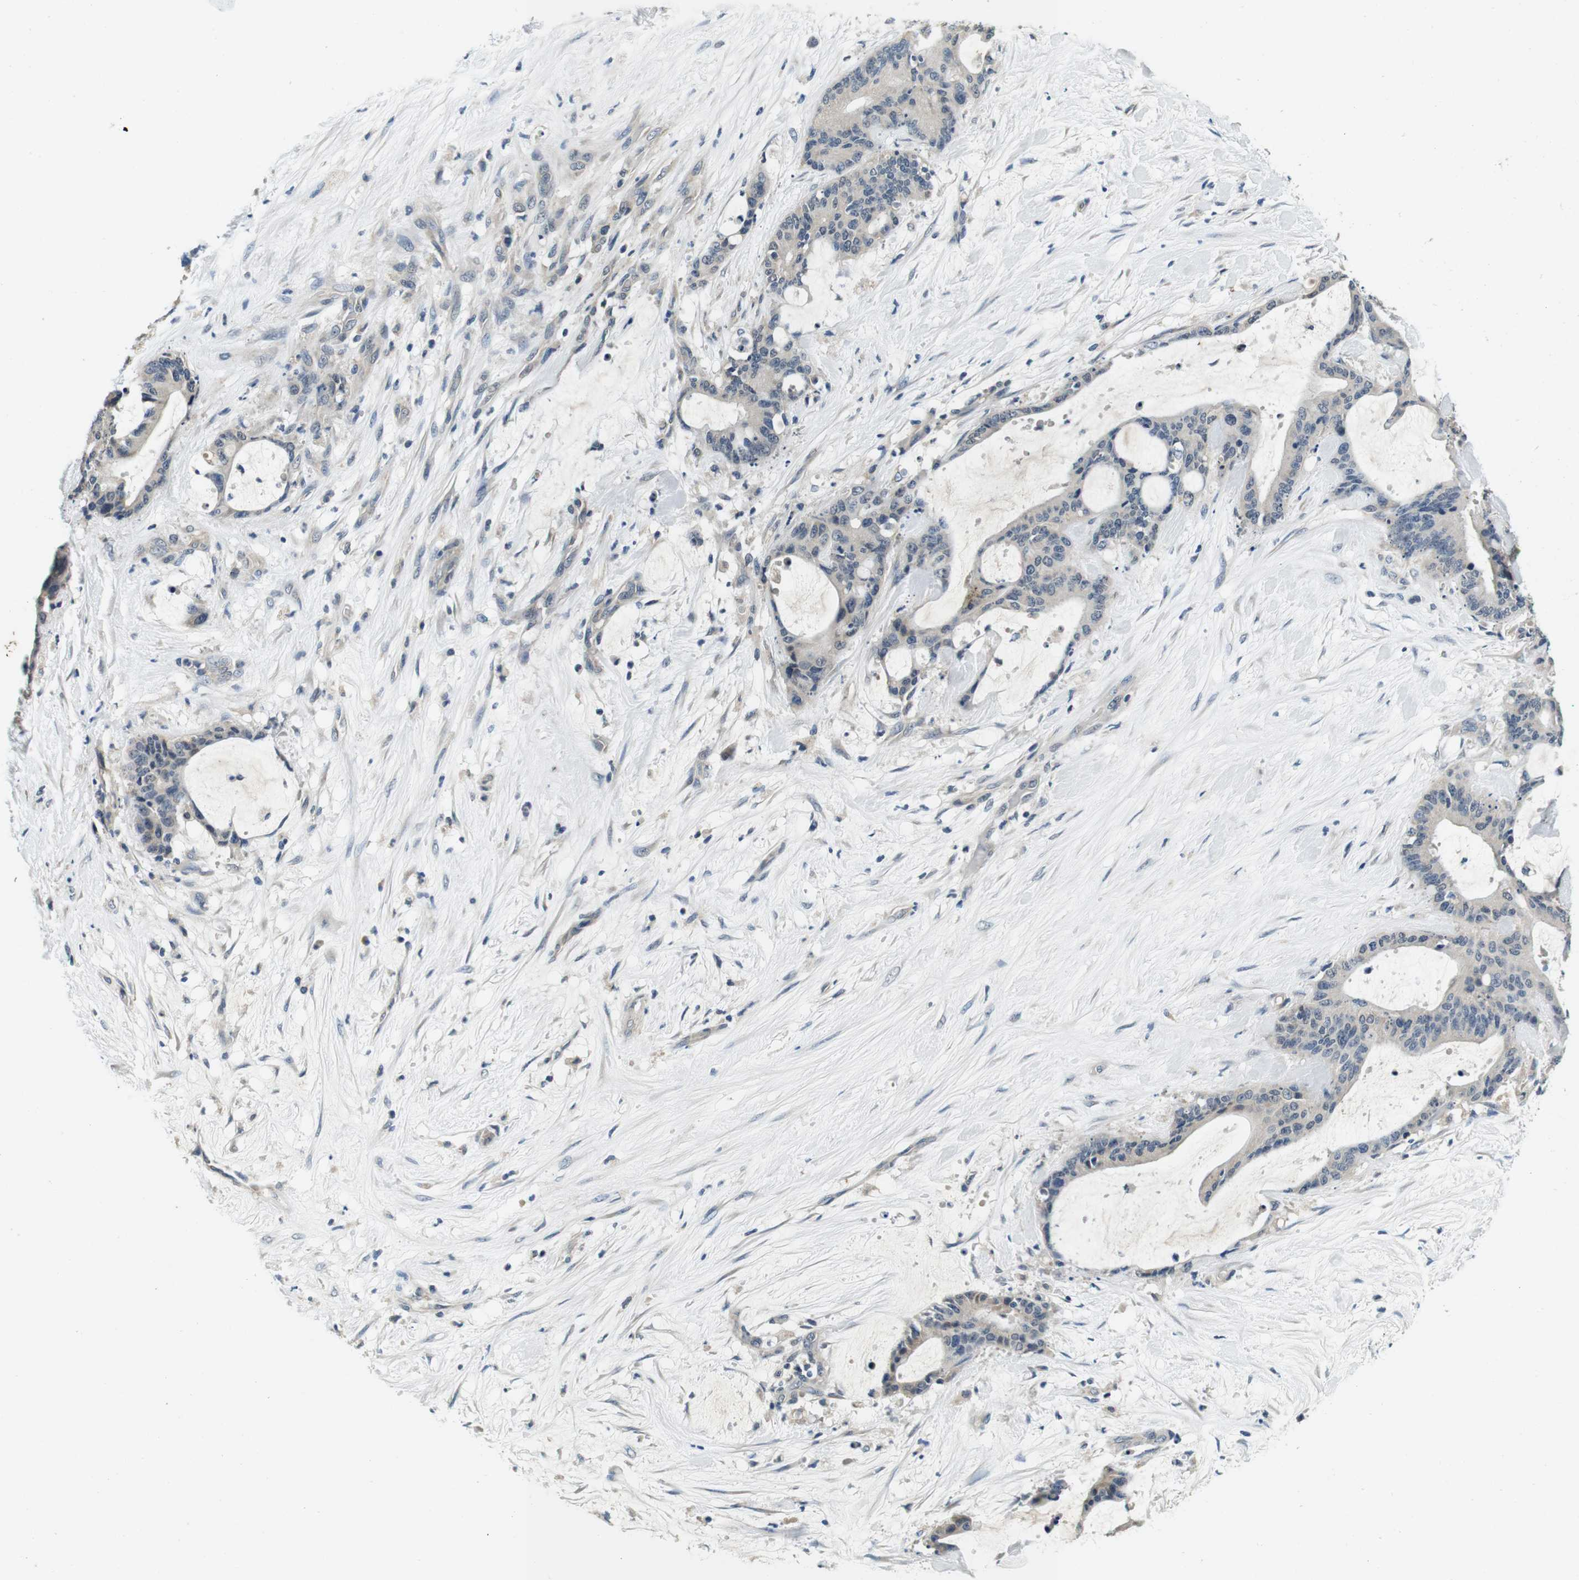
{"staining": {"intensity": "negative", "quantity": "none", "location": "none"}, "tissue": "liver cancer", "cell_type": "Tumor cells", "image_type": "cancer", "snomed": [{"axis": "morphology", "description": "Cholangiocarcinoma"}, {"axis": "topography", "description": "Liver"}], "caption": "A high-resolution image shows immunohistochemistry (IHC) staining of liver cancer, which exhibits no significant staining in tumor cells.", "gene": "DTNA", "patient": {"sex": "female", "age": 73}}